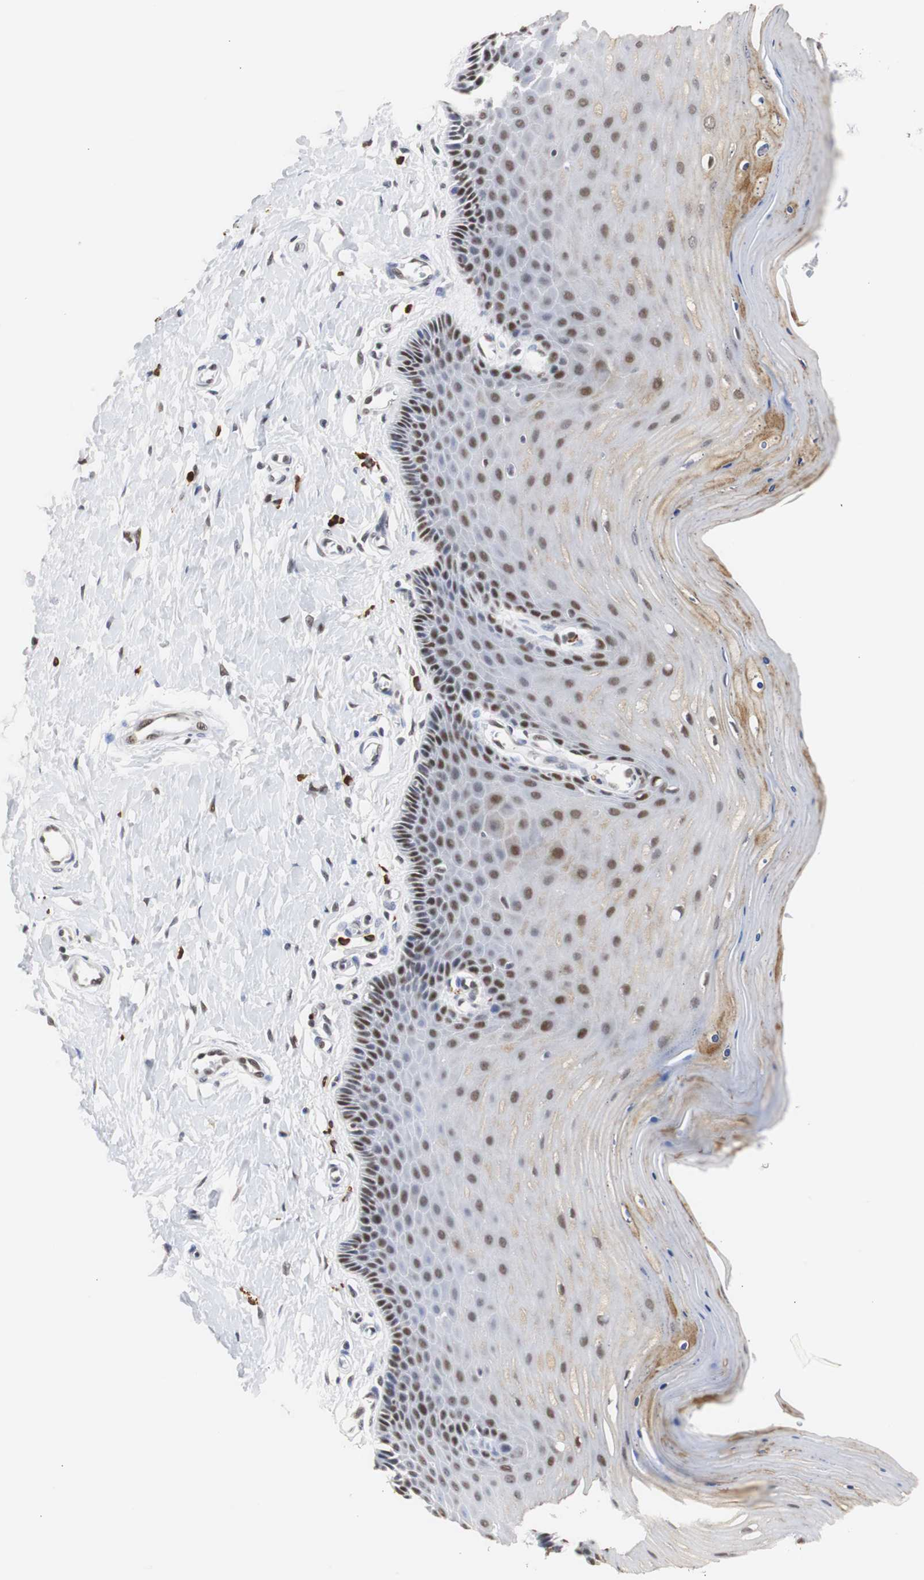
{"staining": {"intensity": "strong", "quantity": "25%-75%", "location": "nuclear"}, "tissue": "cervix", "cell_type": "Glandular cells", "image_type": "normal", "snomed": [{"axis": "morphology", "description": "Normal tissue, NOS"}, {"axis": "topography", "description": "Cervix"}], "caption": "Immunohistochemical staining of unremarkable human cervix displays 25%-75% levels of strong nuclear protein positivity in about 25%-75% of glandular cells. The staining was performed using DAB, with brown indicating positive protein expression. Nuclei are stained blue with hematoxylin.", "gene": "ZFC3H1", "patient": {"sex": "female", "age": 55}}